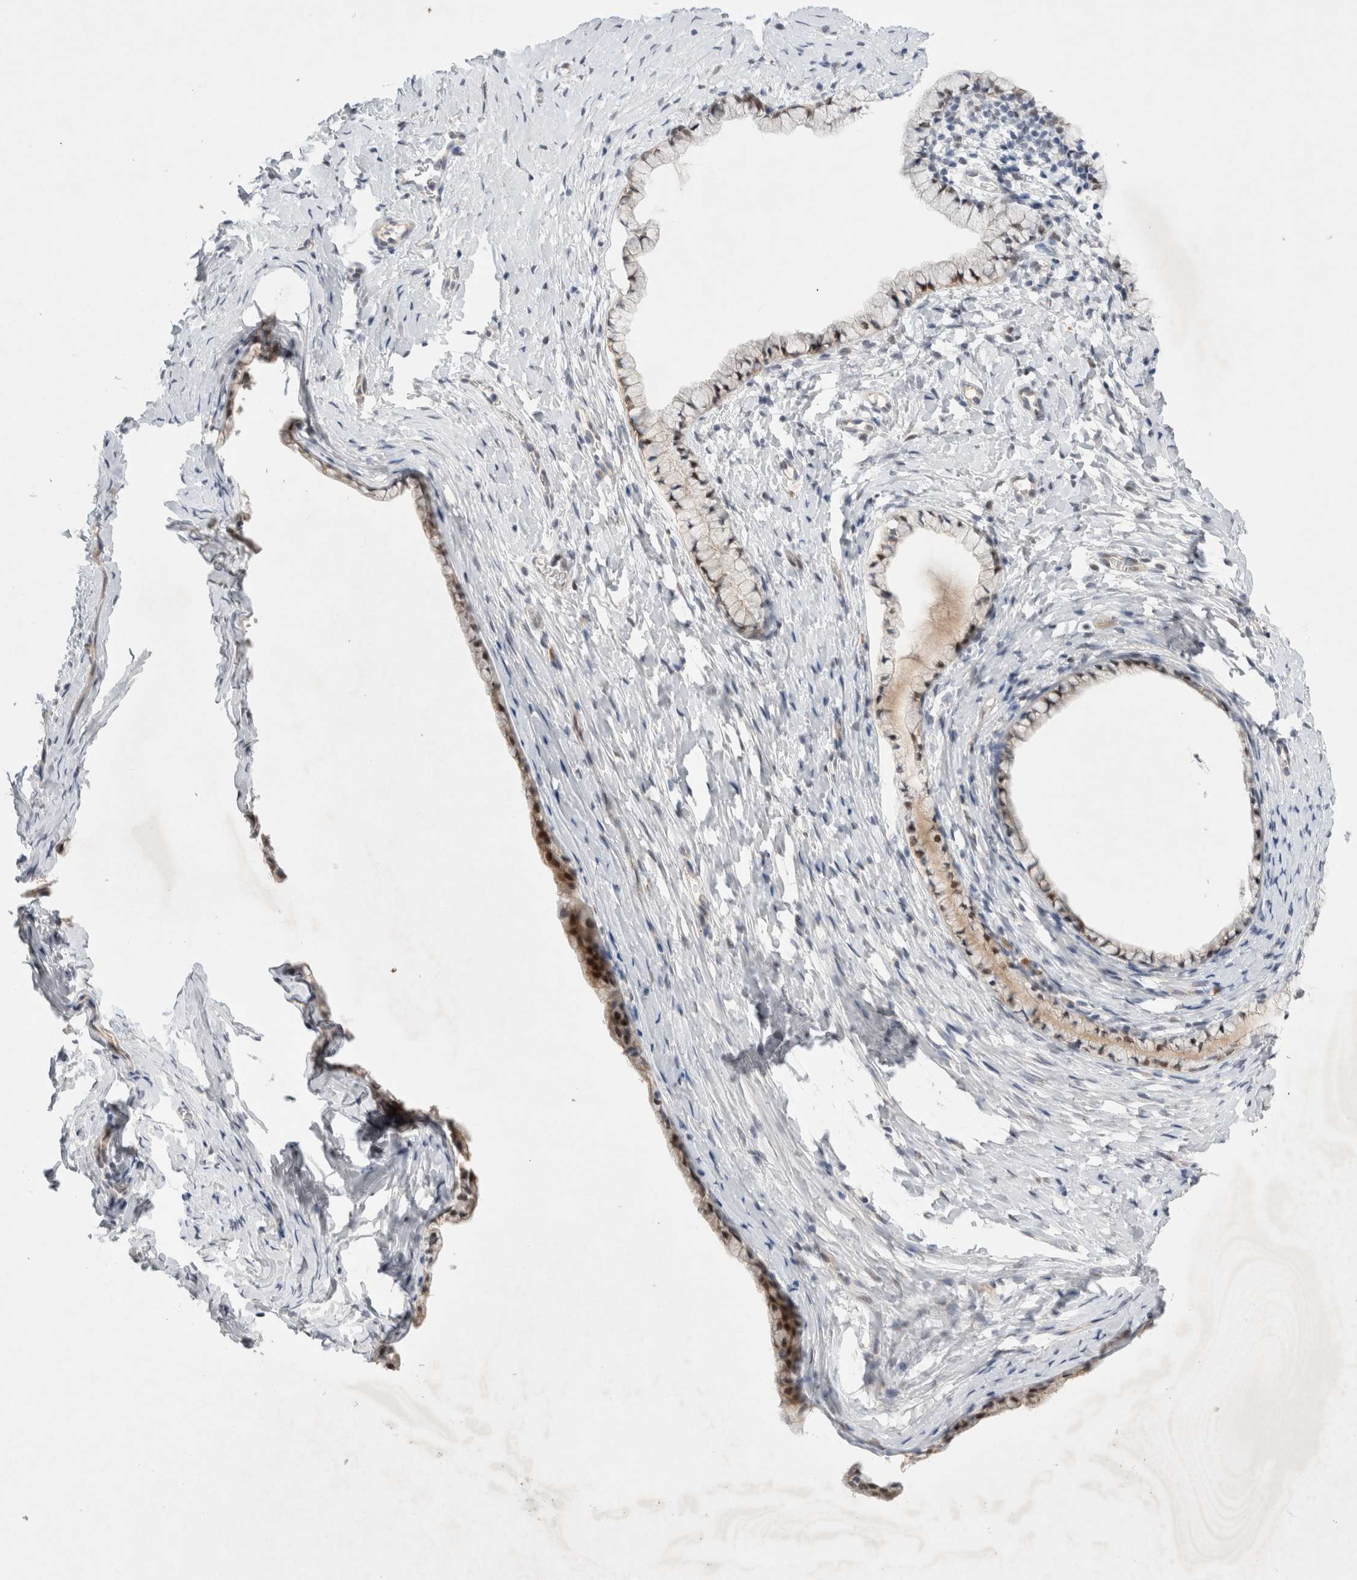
{"staining": {"intensity": "moderate", "quantity": ">75%", "location": "nuclear"}, "tissue": "cervix", "cell_type": "Glandular cells", "image_type": "normal", "snomed": [{"axis": "morphology", "description": "Normal tissue, NOS"}, {"axis": "topography", "description": "Cervix"}], "caption": "Immunohistochemical staining of normal human cervix reveals moderate nuclear protein expression in about >75% of glandular cells.", "gene": "WIPF2", "patient": {"sex": "female", "age": 72}}